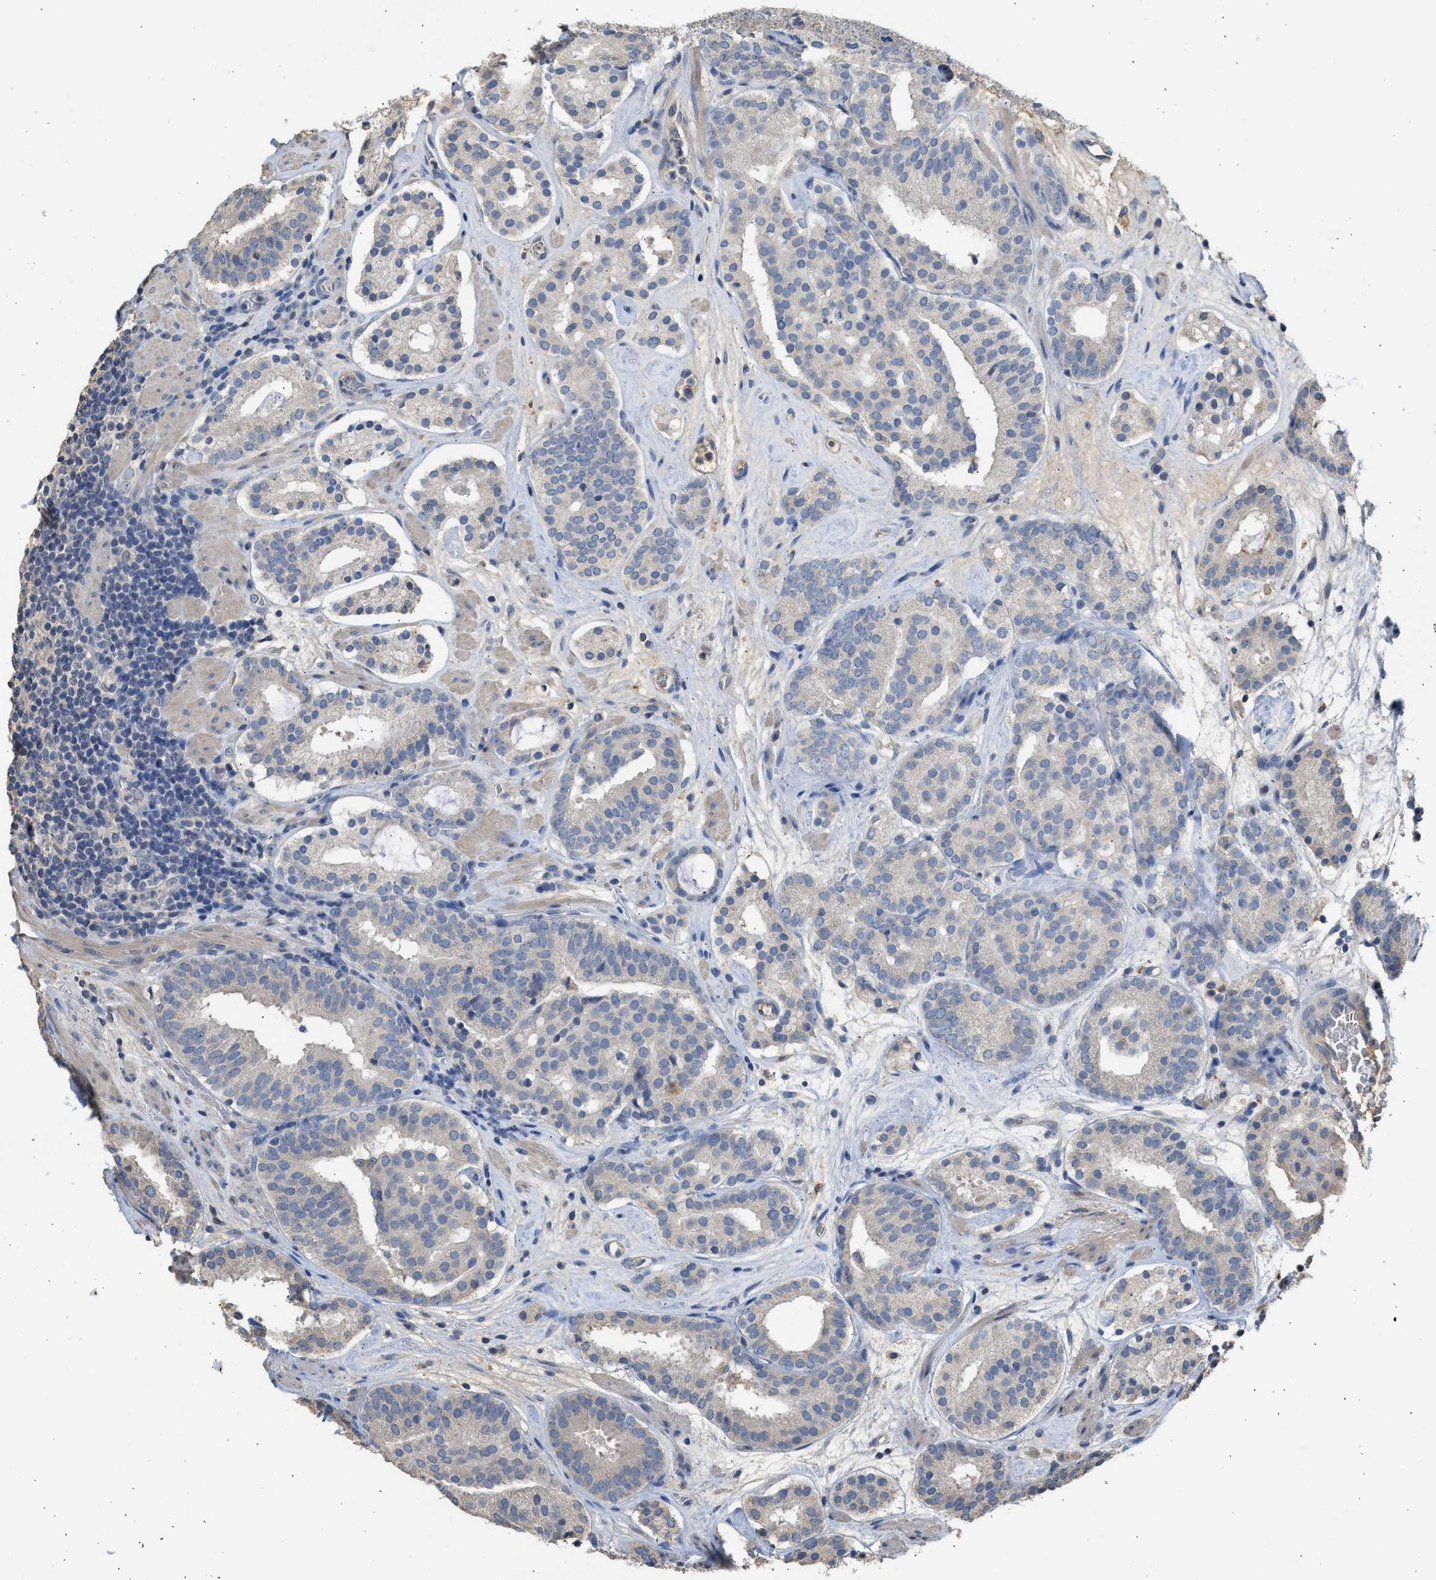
{"staining": {"intensity": "negative", "quantity": "none", "location": "none"}, "tissue": "prostate cancer", "cell_type": "Tumor cells", "image_type": "cancer", "snomed": [{"axis": "morphology", "description": "Adenocarcinoma, Low grade"}, {"axis": "topography", "description": "Prostate"}], "caption": "Tumor cells are negative for brown protein staining in prostate cancer.", "gene": "SULT2A1", "patient": {"sex": "male", "age": 69}}